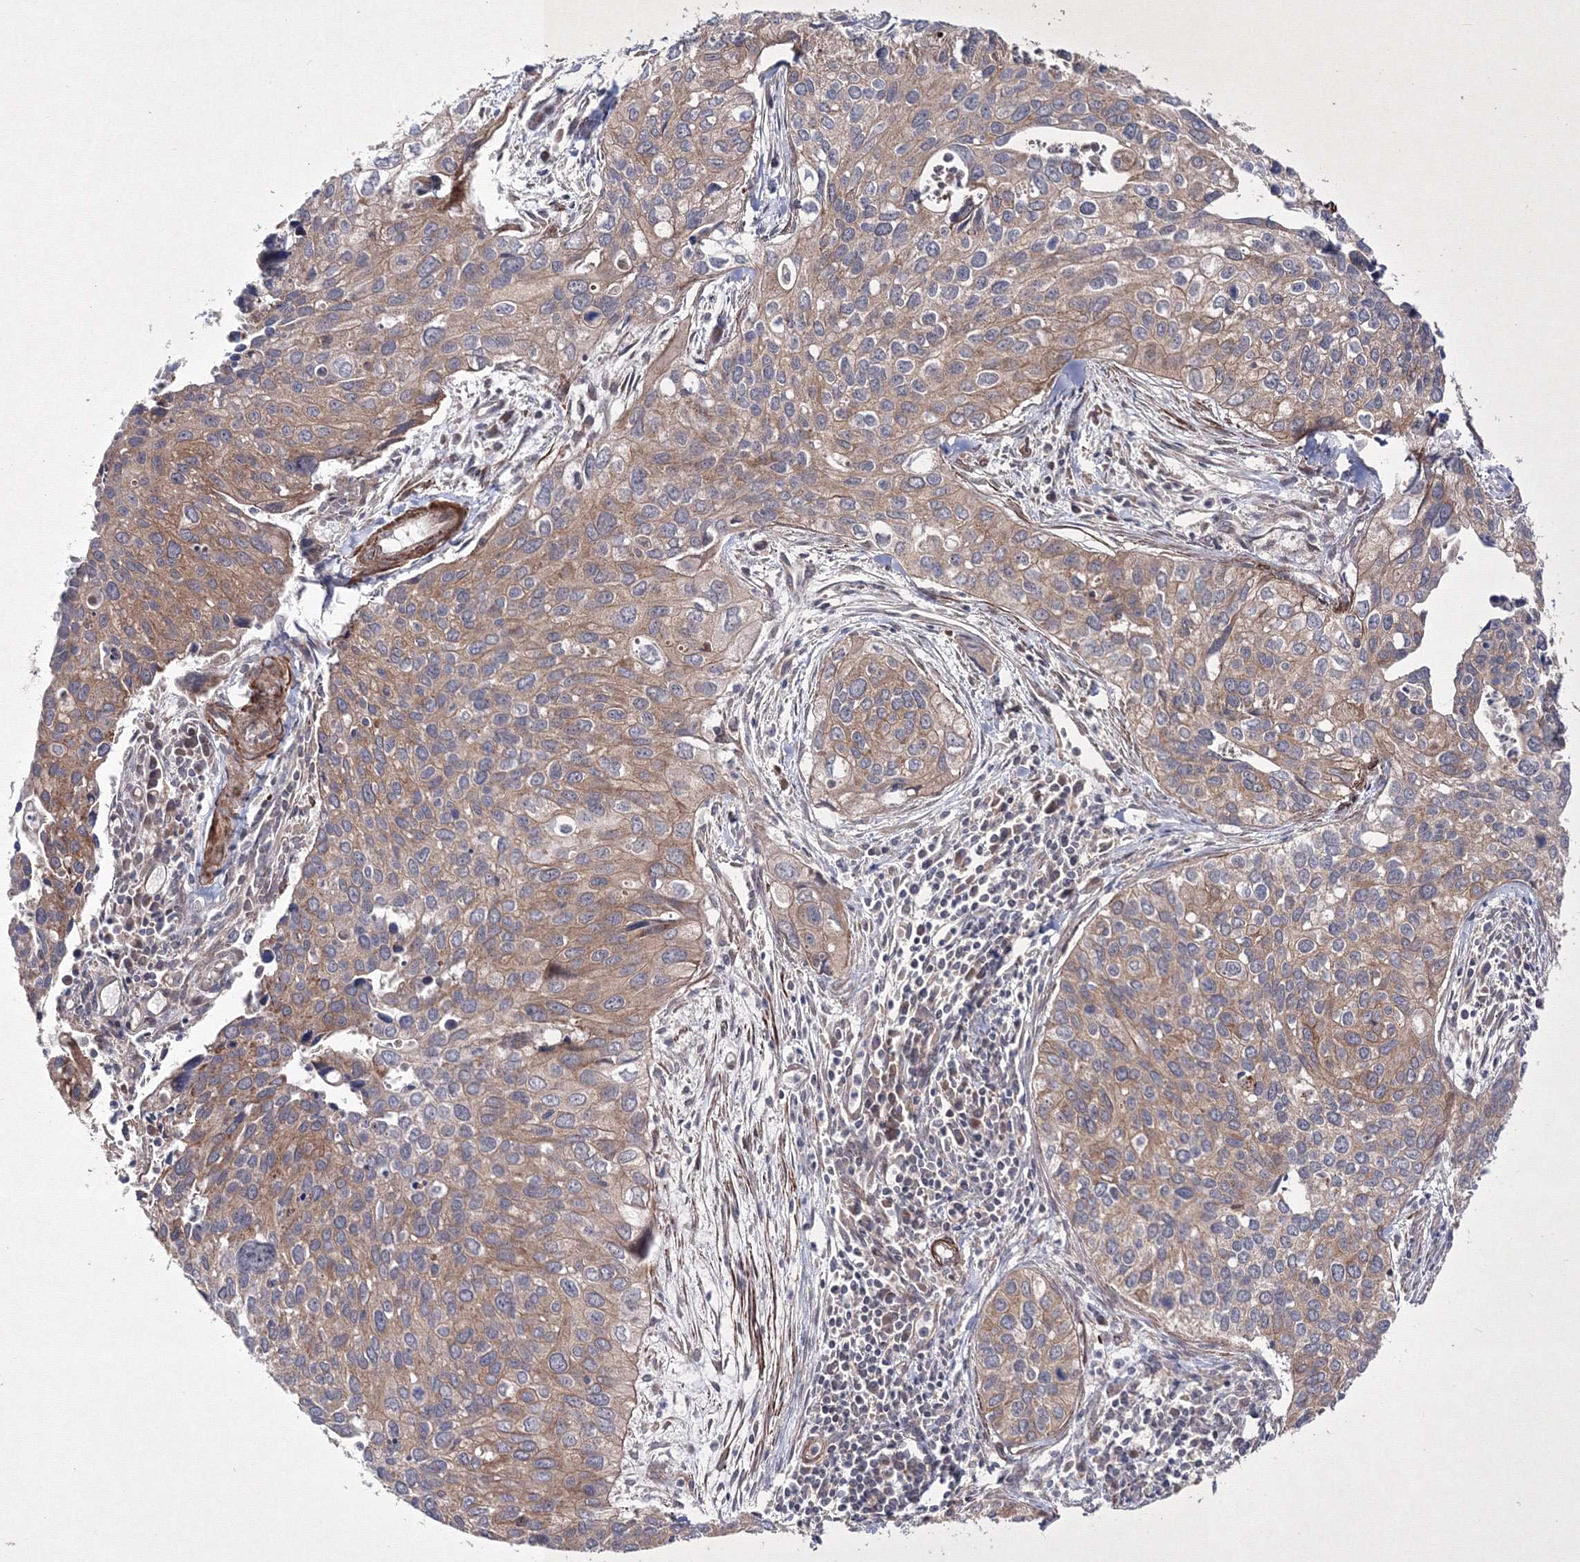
{"staining": {"intensity": "weak", "quantity": ">75%", "location": "cytoplasmic/membranous"}, "tissue": "cervical cancer", "cell_type": "Tumor cells", "image_type": "cancer", "snomed": [{"axis": "morphology", "description": "Squamous cell carcinoma, NOS"}, {"axis": "topography", "description": "Cervix"}], "caption": "This photomicrograph demonstrates IHC staining of cervical cancer, with low weak cytoplasmic/membranous expression in about >75% of tumor cells.", "gene": "GFM1", "patient": {"sex": "female", "age": 55}}